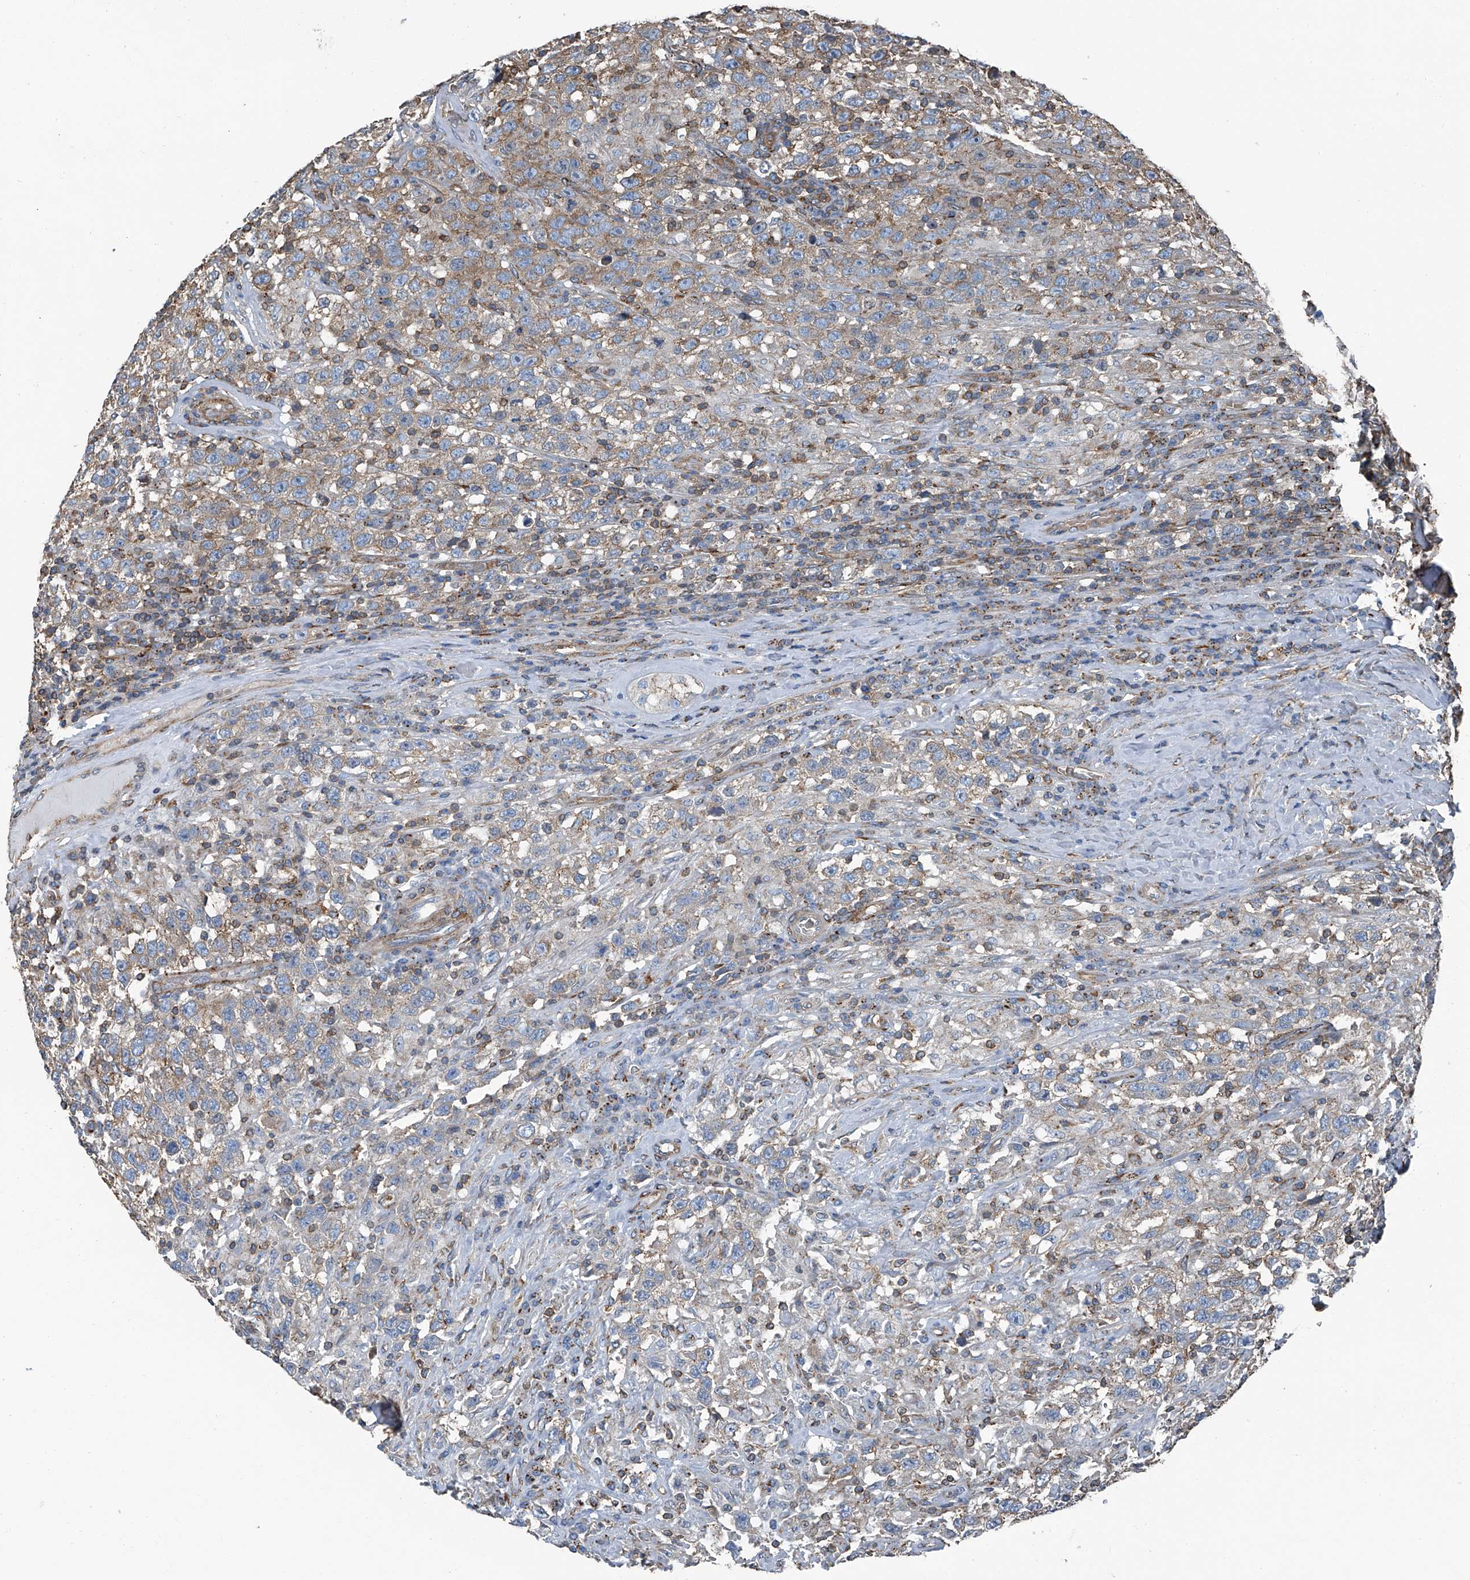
{"staining": {"intensity": "weak", "quantity": ">75%", "location": "cytoplasmic/membranous"}, "tissue": "testis cancer", "cell_type": "Tumor cells", "image_type": "cancer", "snomed": [{"axis": "morphology", "description": "Seminoma, NOS"}, {"axis": "topography", "description": "Testis"}], "caption": "Protein staining of testis cancer tissue shows weak cytoplasmic/membranous expression in about >75% of tumor cells.", "gene": "SEPTIN7", "patient": {"sex": "male", "age": 41}}